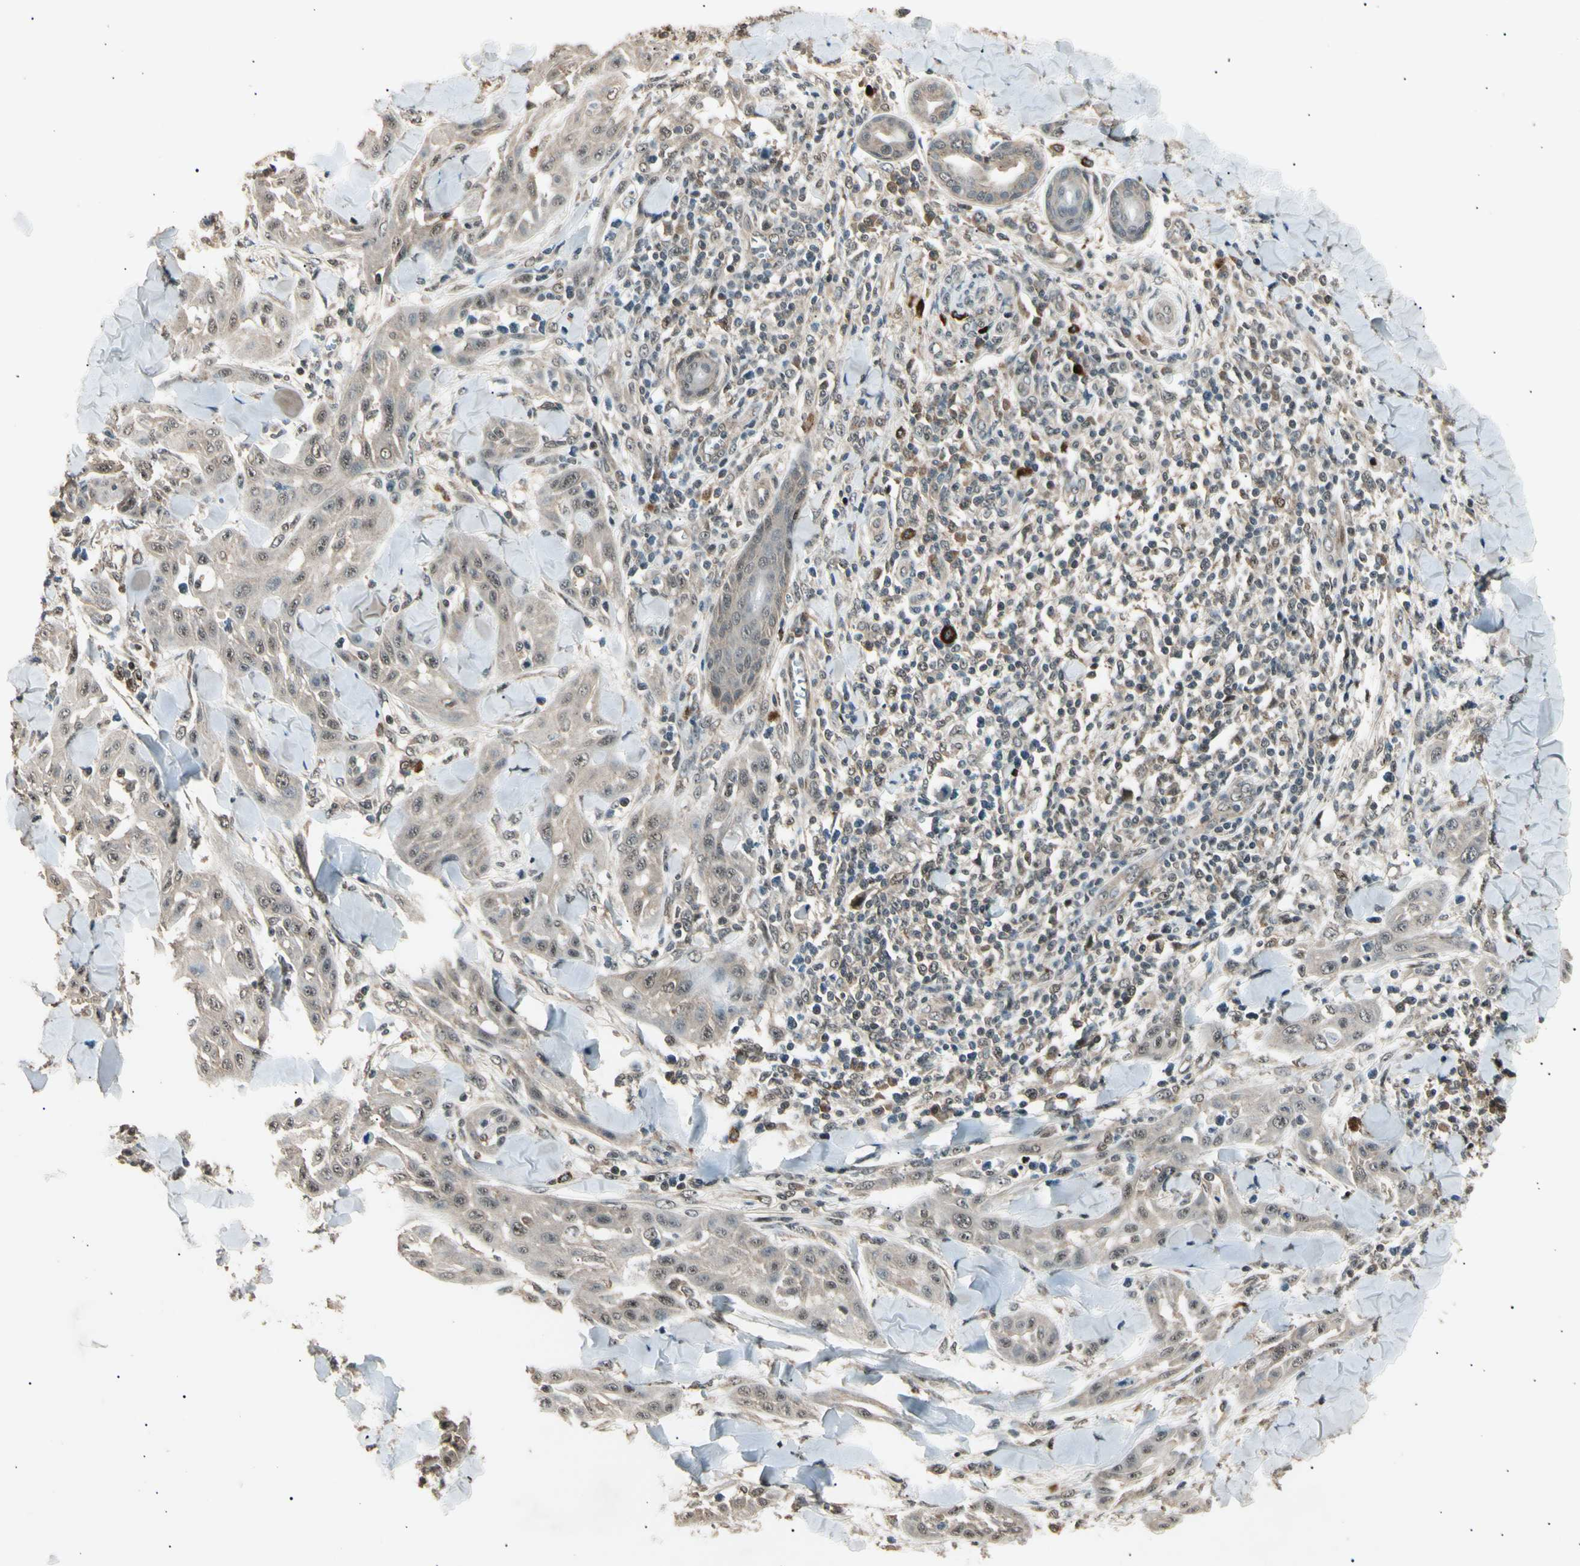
{"staining": {"intensity": "weak", "quantity": "25%-75%", "location": "cytoplasmic/membranous"}, "tissue": "skin cancer", "cell_type": "Tumor cells", "image_type": "cancer", "snomed": [{"axis": "morphology", "description": "Squamous cell carcinoma, NOS"}, {"axis": "topography", "description": "Skin"}], "caption": "The histopathology image demonstrates staining of skin squamous cell carcinoma, revealing weak cytoplasmic/membranous protein expression (brown color) within tumor cells.", "gene": "NUAK2", "patient": {"sex": "male", "age": 24}}